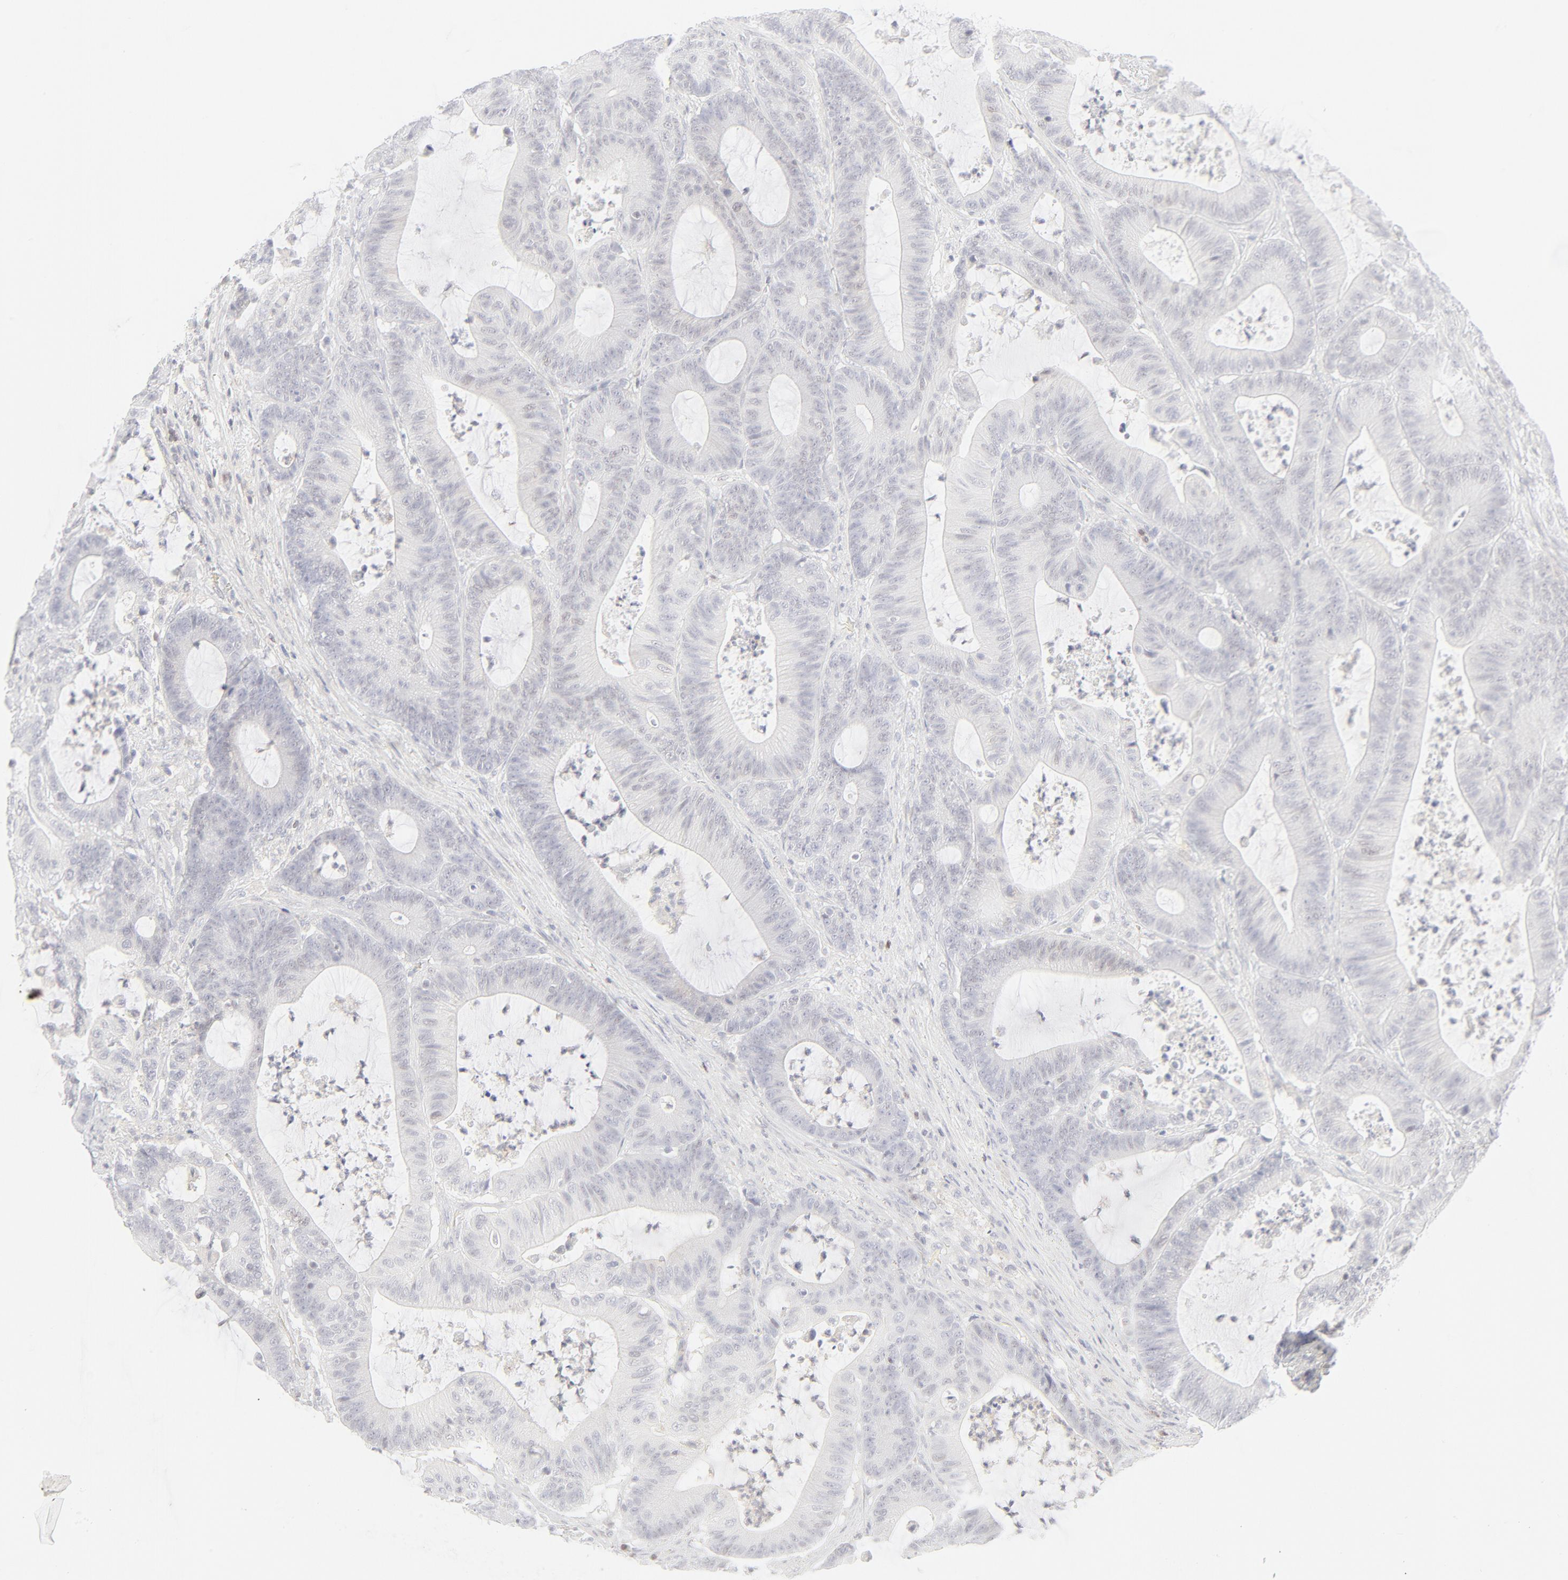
{"staining": {"intensity": "negative", "quantity": "none", "location": "none"}, "tissue": "colorectal cancer", "cell_type": "Tumor cells", "image_type": "cancer", "snomed": [{"axis": "morphology", "description": "Adenocarcinoma, NOS"}, {"axis": "topography", "description": "Colon"}], "caption": "This is an IHC micrograph of colorectal adenocarcinoma. There is no staining in tumor cells.", "gene": "PRKCB", "patient": {"sex": "female", "age": 84}}